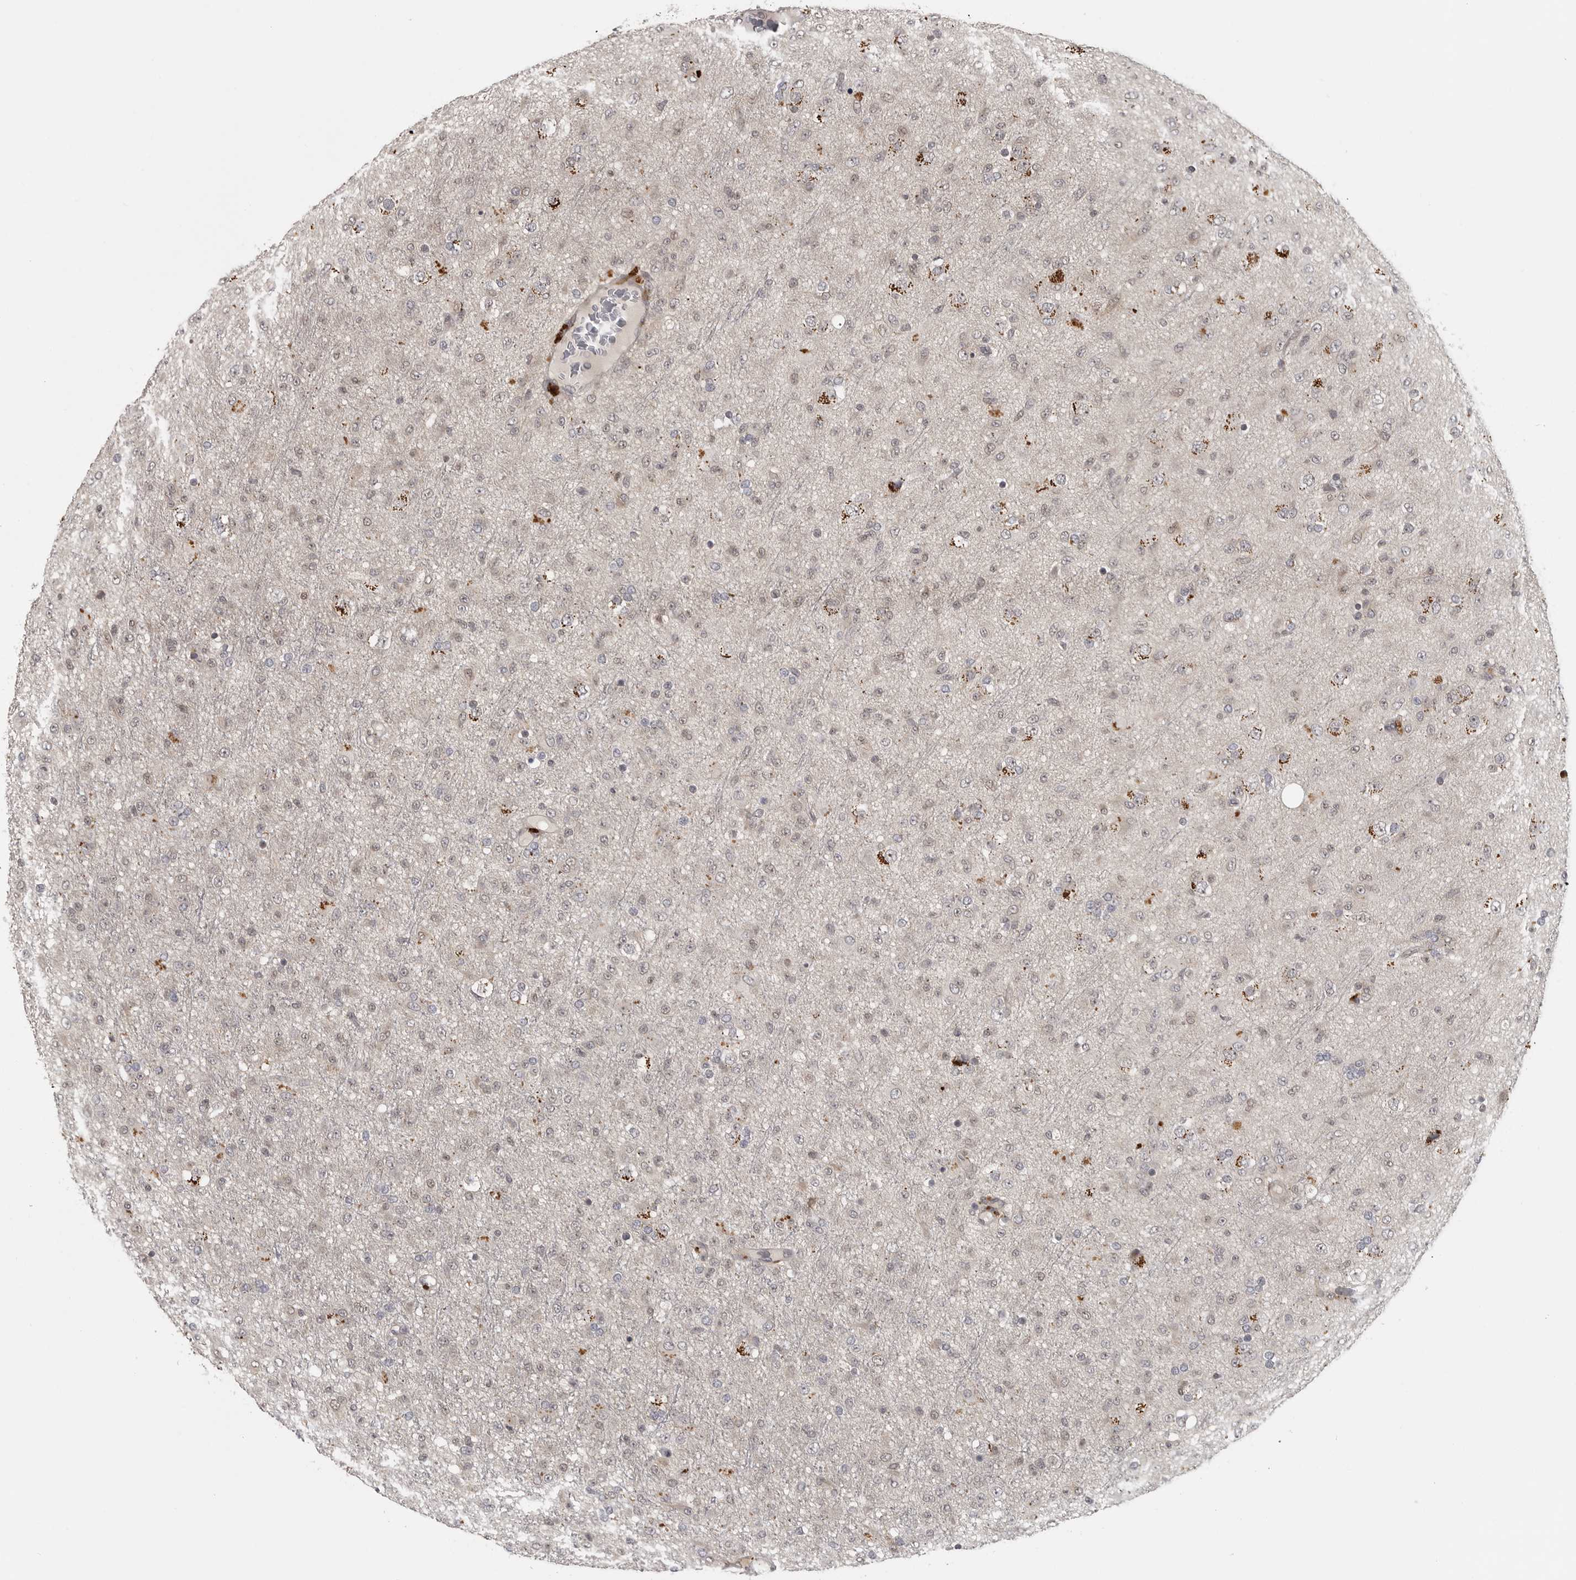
{"staining": {"intensity": "weak", "quantity": "<25%", "location": "nuclear"}, "tissue": "glioma", "cell_type": "Tumor cells", "image_type": "cancer", "snomed": [{"axis": "morphology", "description": "Glioma, malignant, Low grade"}, {"axis": "topography", "description": "Brain"}], "caption": "Protein analysis of glioma displays no significant staining in tumor cells. (DAB IHC with hematoxylin counter stain).", "gene": "UROD", "patient": {"sex": "male", "age": 65}}